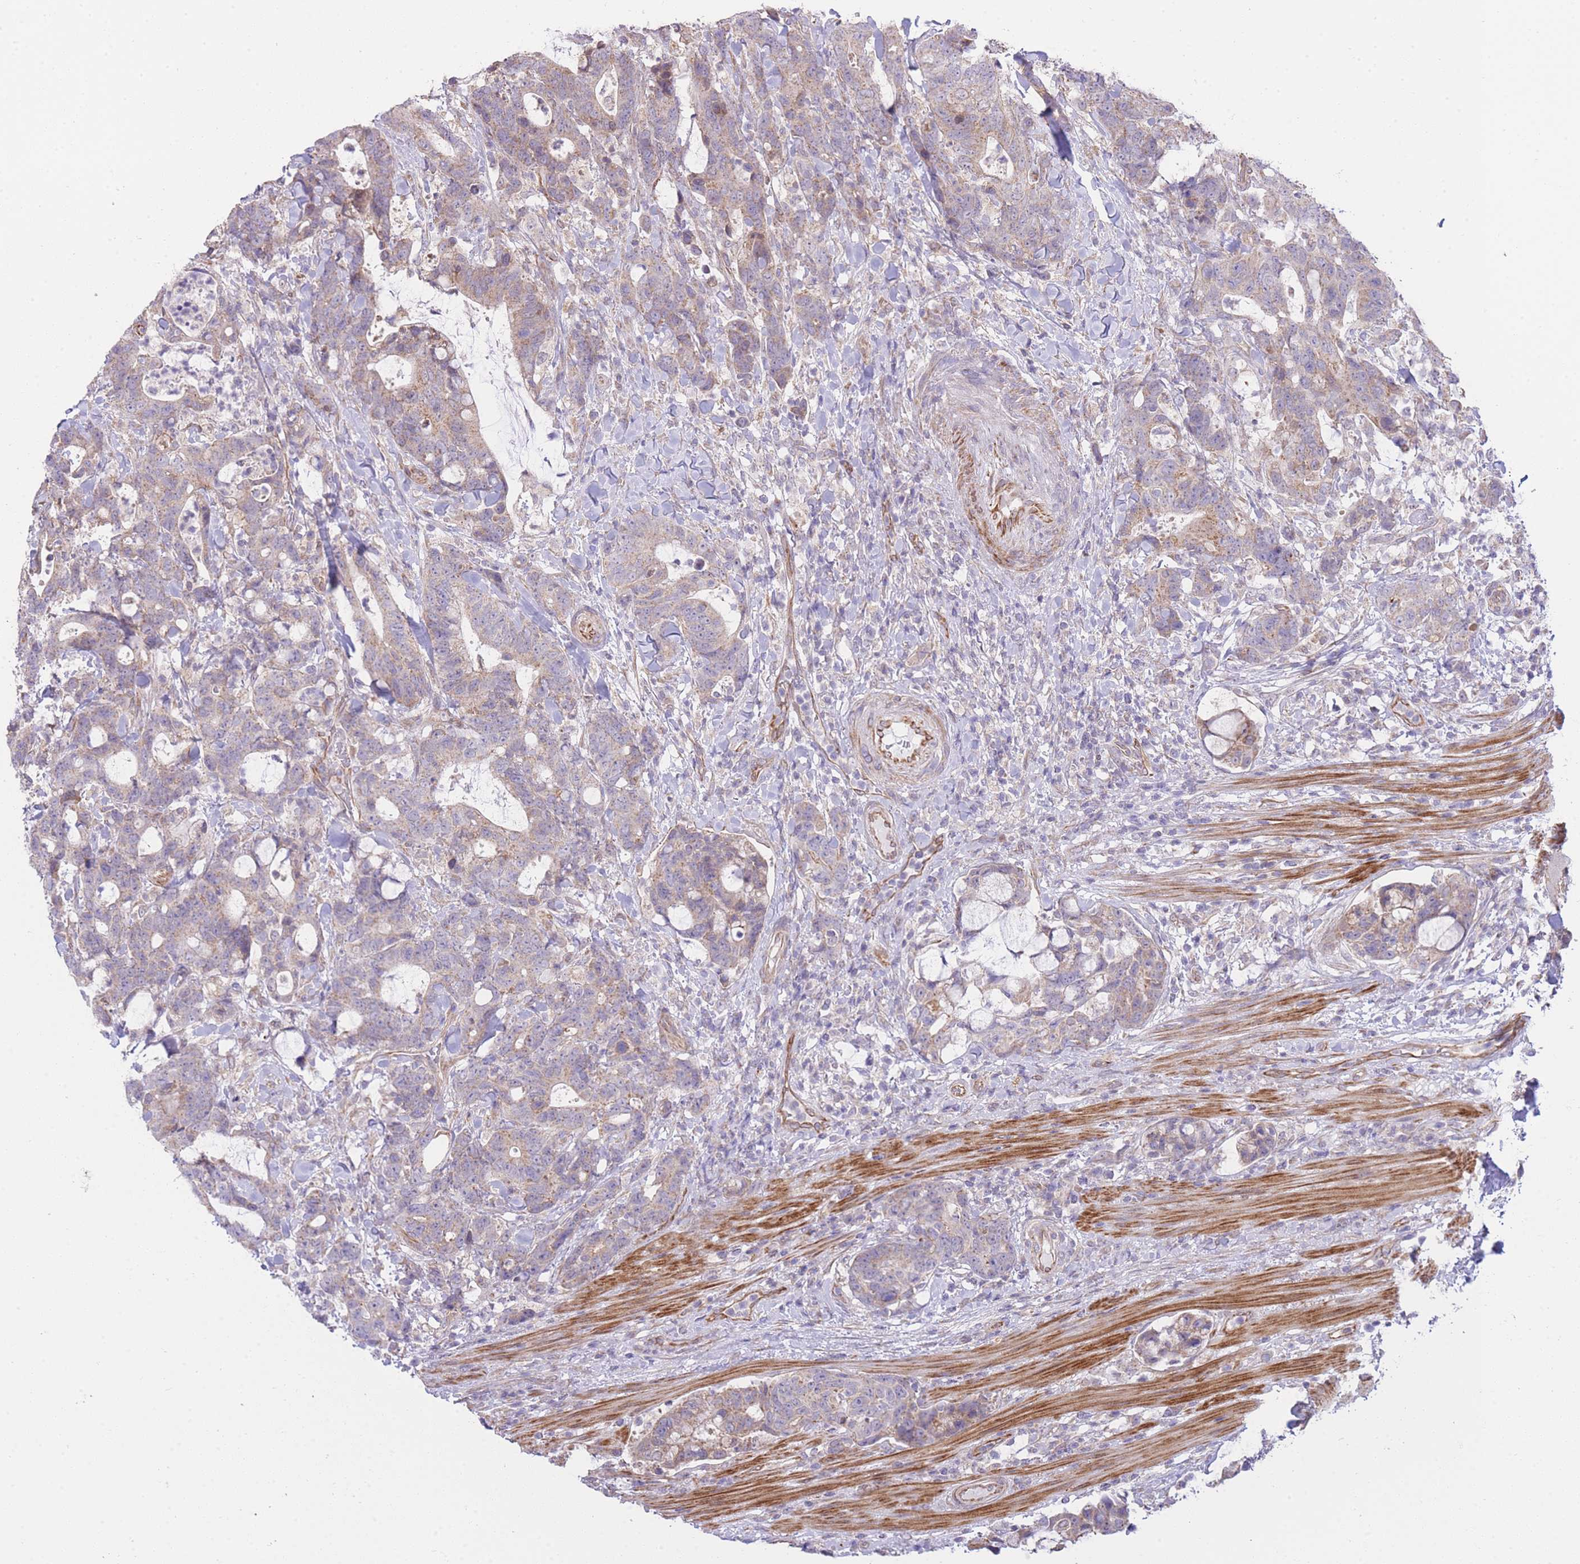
{"staining": {"intensity": "weak", "quantity": "25%-75%", "location": "cytoplasmic/membranous"}, "tissue": "colorectal cancer", "cell_type": "Tumor cells", "image_type": "cancer", "snomed": [{"axis": "morphology", "description": "Adenocarcinoma, NOS"}, {"axis": "topography", "description": "Colon"}], "caption": "Weak cytoplasmic/membranous protein staining is present in about 25%-75% of tumor cells in colorectal adenocarcinoma.", "gene": "CTBP1", "patient": {"sex": "female", "age": 82}}